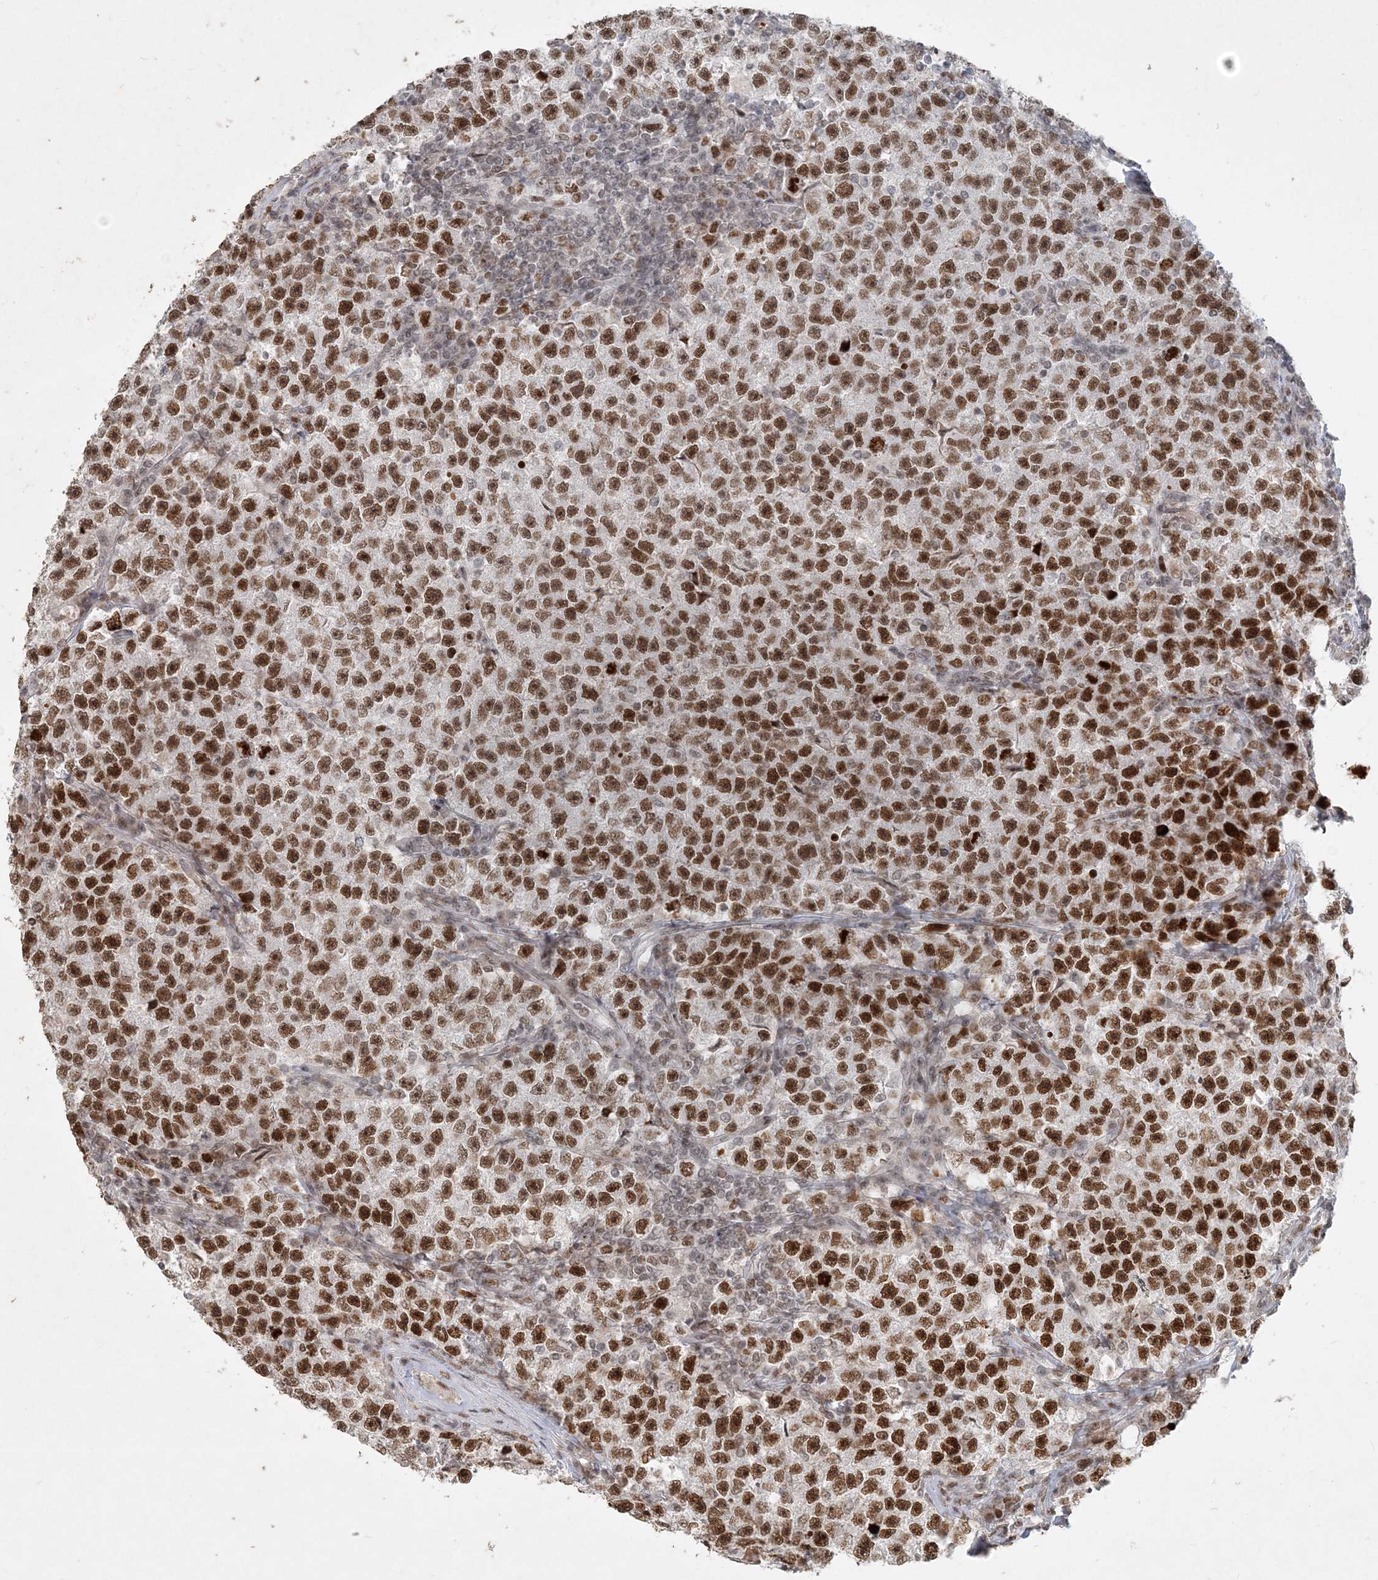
{"staining": {"intensity": "strong", "quantity": ">75%", "location": "nuclear"}, "tissue": "testis cancer", "cell_type": "Tumor cells", "image_type": "cancer", "snomed": [{"axis": "morphology", "description": "Seminoma, NOS"}, {"axis": "topography", "description": "Testis"}], "caption": "A photomicrograph of testis cancer stained for a protein reveals strong nuclear brown staining in tumor cells.", "gene": "BAZ1B", "patient": {"sex": "male", "age": 22}}